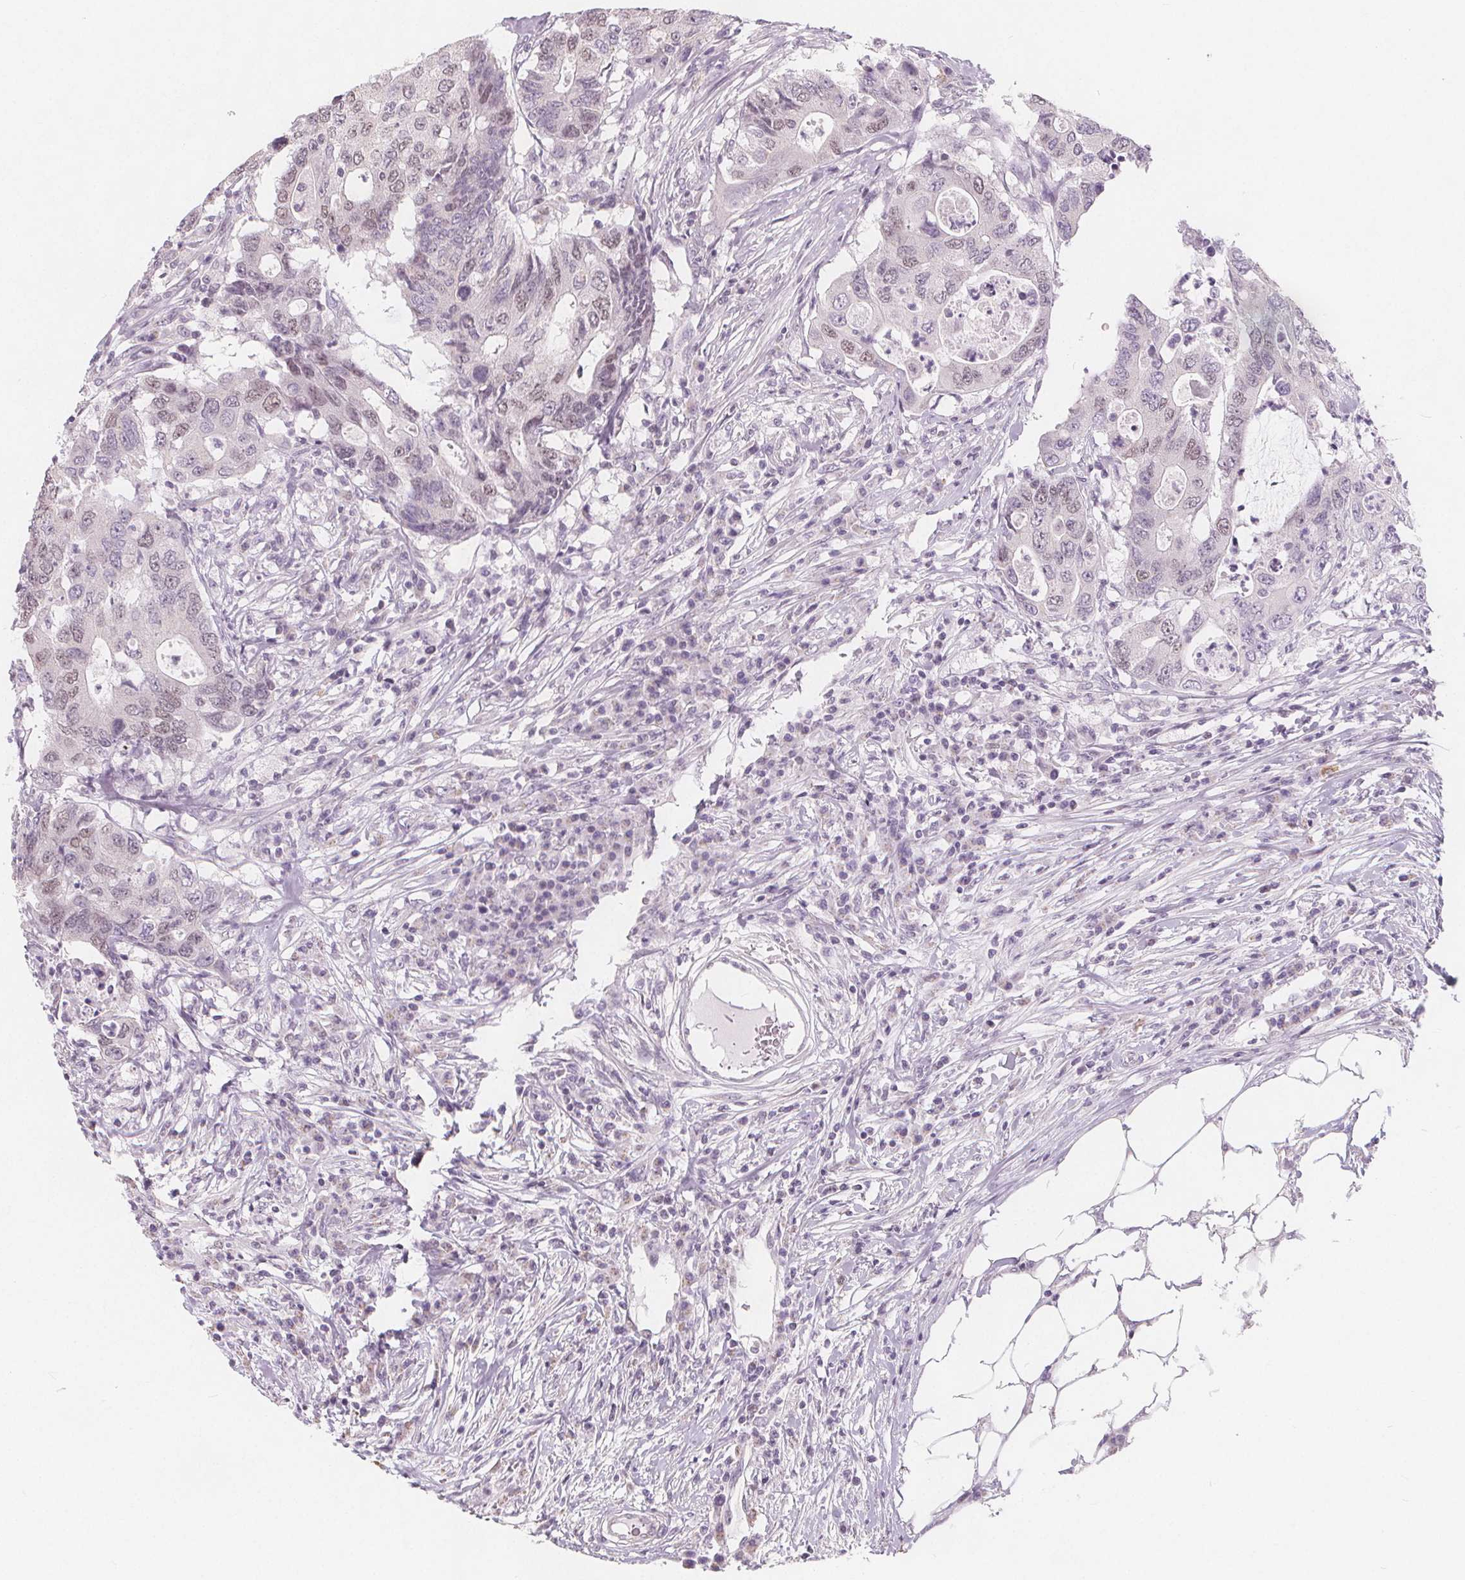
{"staining": {"intensity": "negative", "quantity": "none", "location": "none"}, "tissue": "colorectal cancer", "cell_type": "Tumor cells", "image_type": "cancer", "snomed": [{"axis": "morphology", "description": "Adenocarcinoma, NOS"}, {"axis": "topography", "description": "Colon"}], "caption": "A high-resolution micrograph shows immunohistochemistry staining of adenocarcinoma (colorectal), which shows no significant staining in tumor cells.", "gene": "TIPIN", "patient": {"sex": "male", "age": 71}}